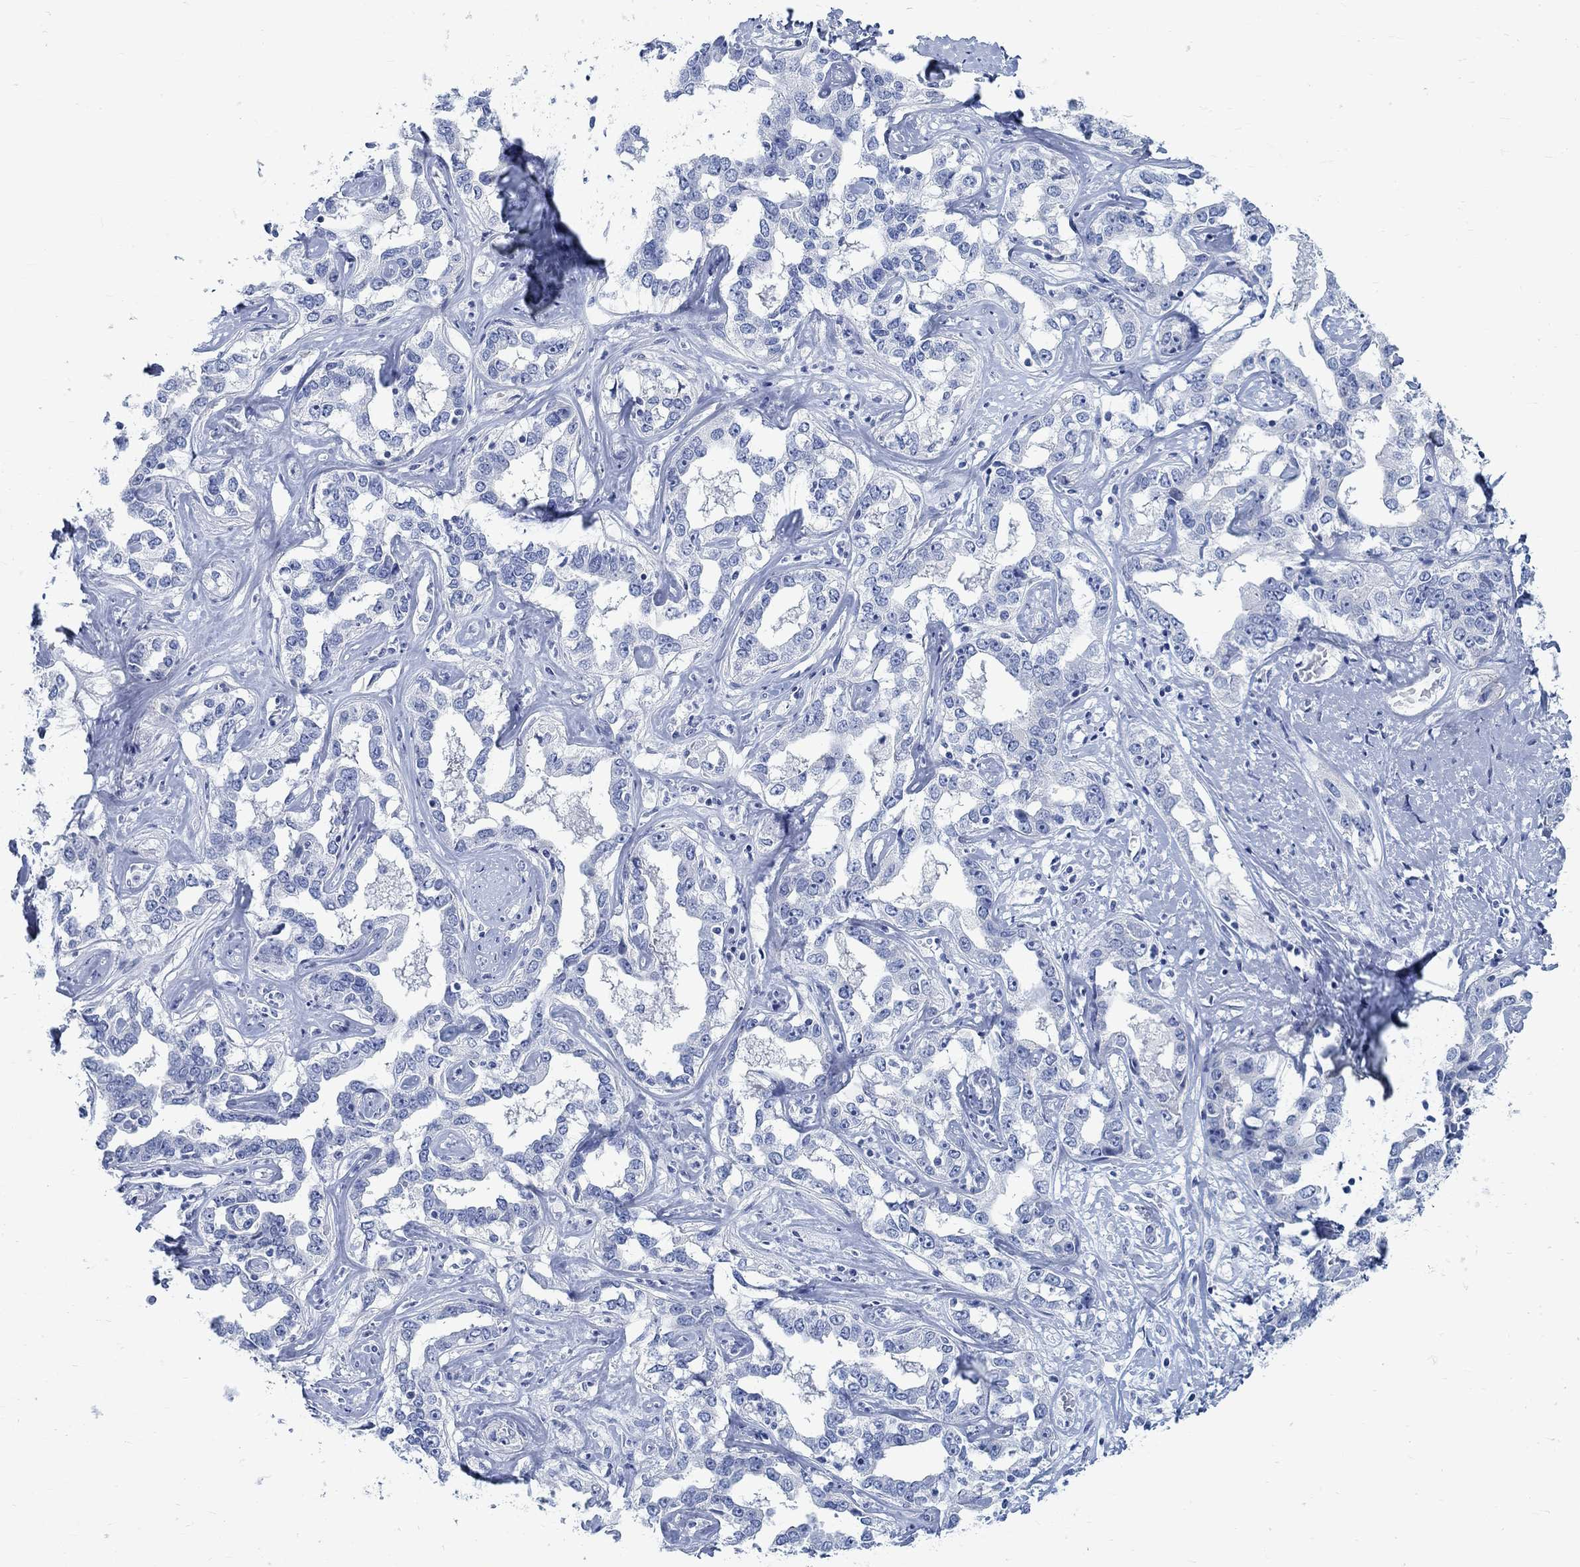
{"staining": {"intensity": "negative", "quantity": "none", "location": "none"}, "tissue": "liver cancer", "cell_type": "Tumor cells", "image_type": "cancer", "snomed": [{"axis": "morphology", "description": "Cholangiocarcinoma"}, {"axis": "topography", "description": "Liver"}], "caption": "Tumor cells are negative for protein expression in human cholangiocarcinoma (liver).", "gene": "RBM20", "patient": {"sex": "male", "age": 59}}